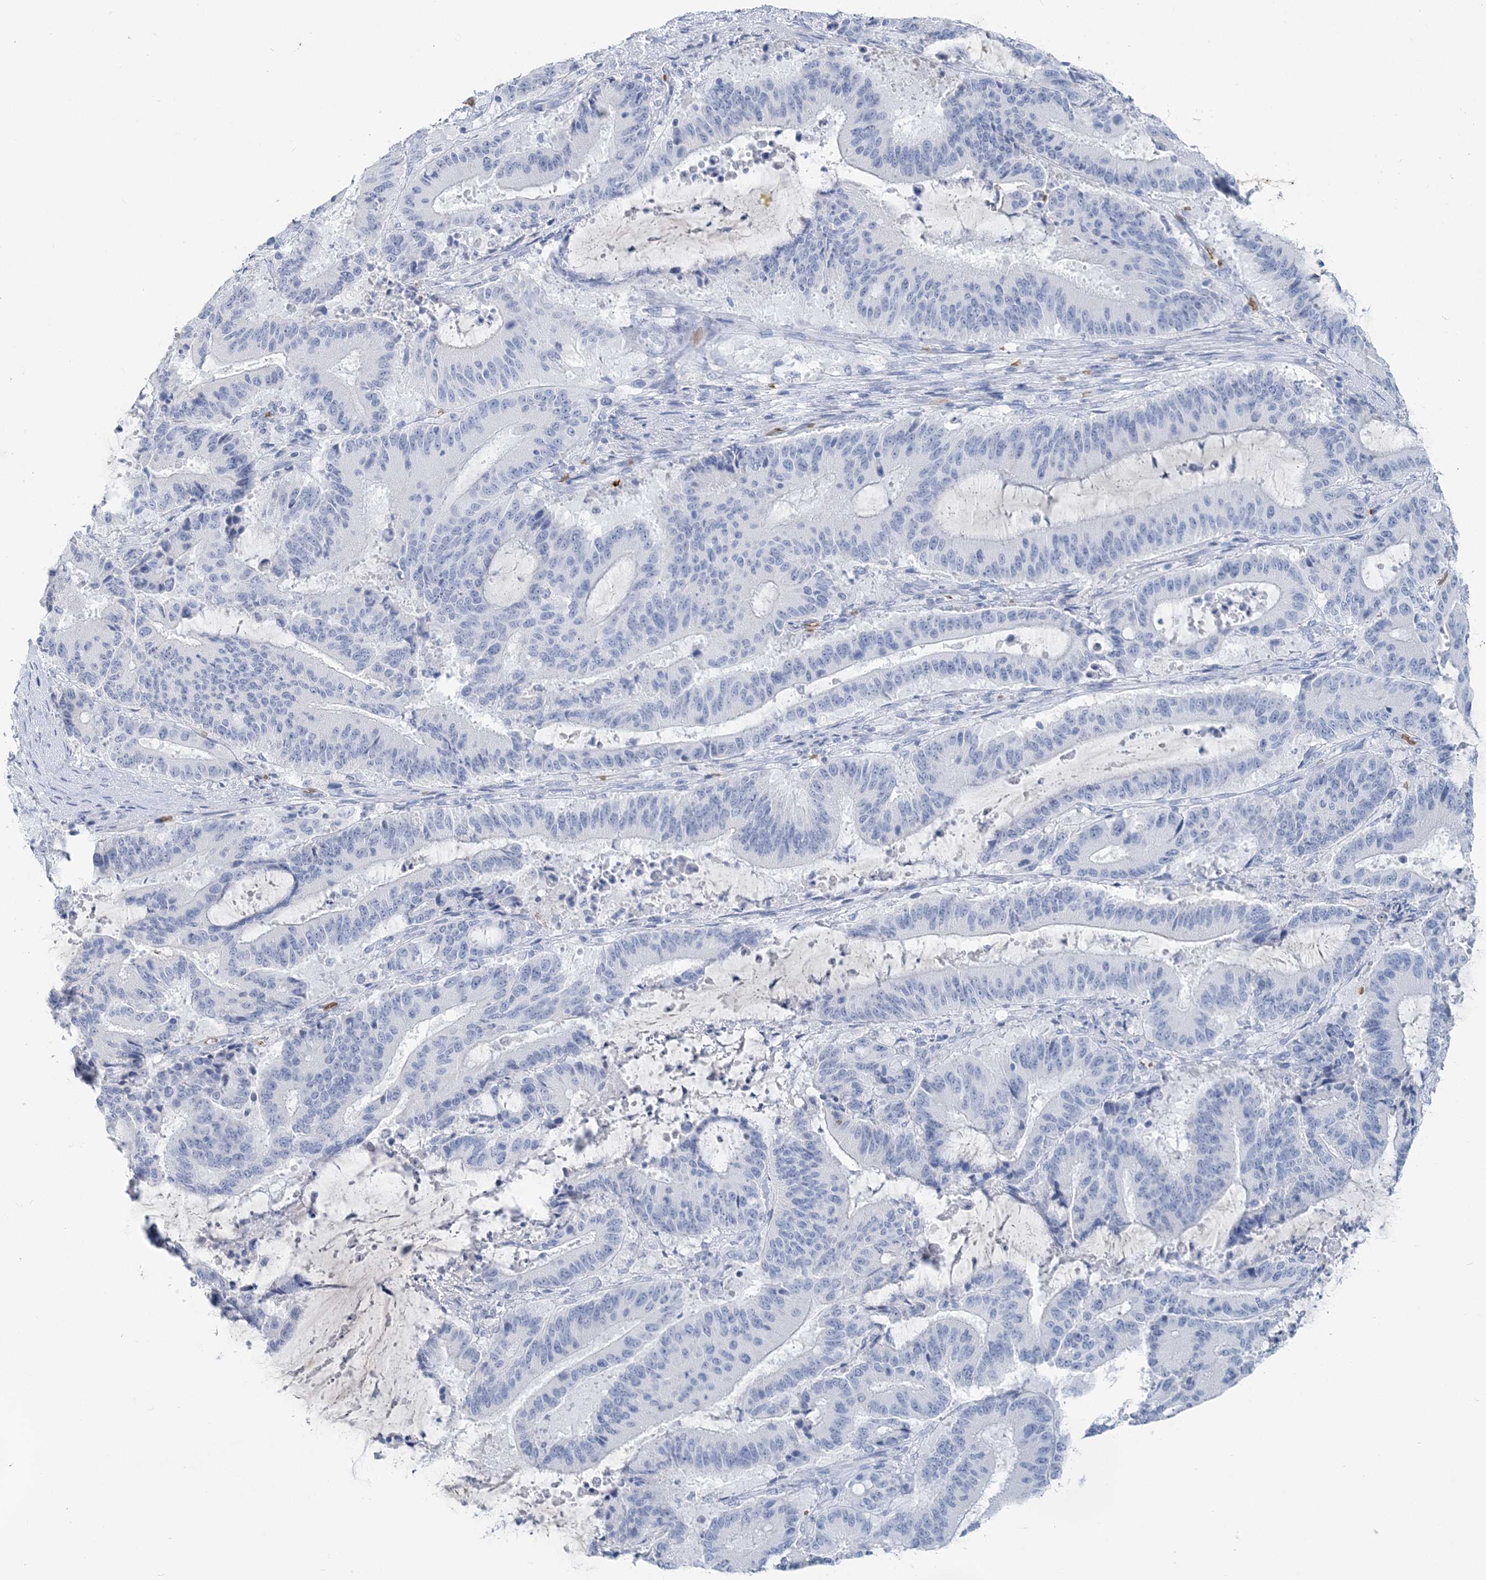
{"staining": {"intensity": "negative", "quantity": "none", "location": "none"}, "tissue": "liver cancer", "cell_type": "Tumor cells", "image_type": "cancer", "snomed": [{"axis": "morphology", "description": "Normal tissue, NOS"}, {"axis": "morphology", "description": "Cholangiocarcinoma"}, {"axis": "topography", "description": "Liver"}, {"axis": "topography", "description": "Peripheral nerve tissue"}], "caption": "There is no significant staining in tumor cells of liver cholangiocarcinoma.", "gene": "HBD", "patient": {"sex": "female", "age": 73}}